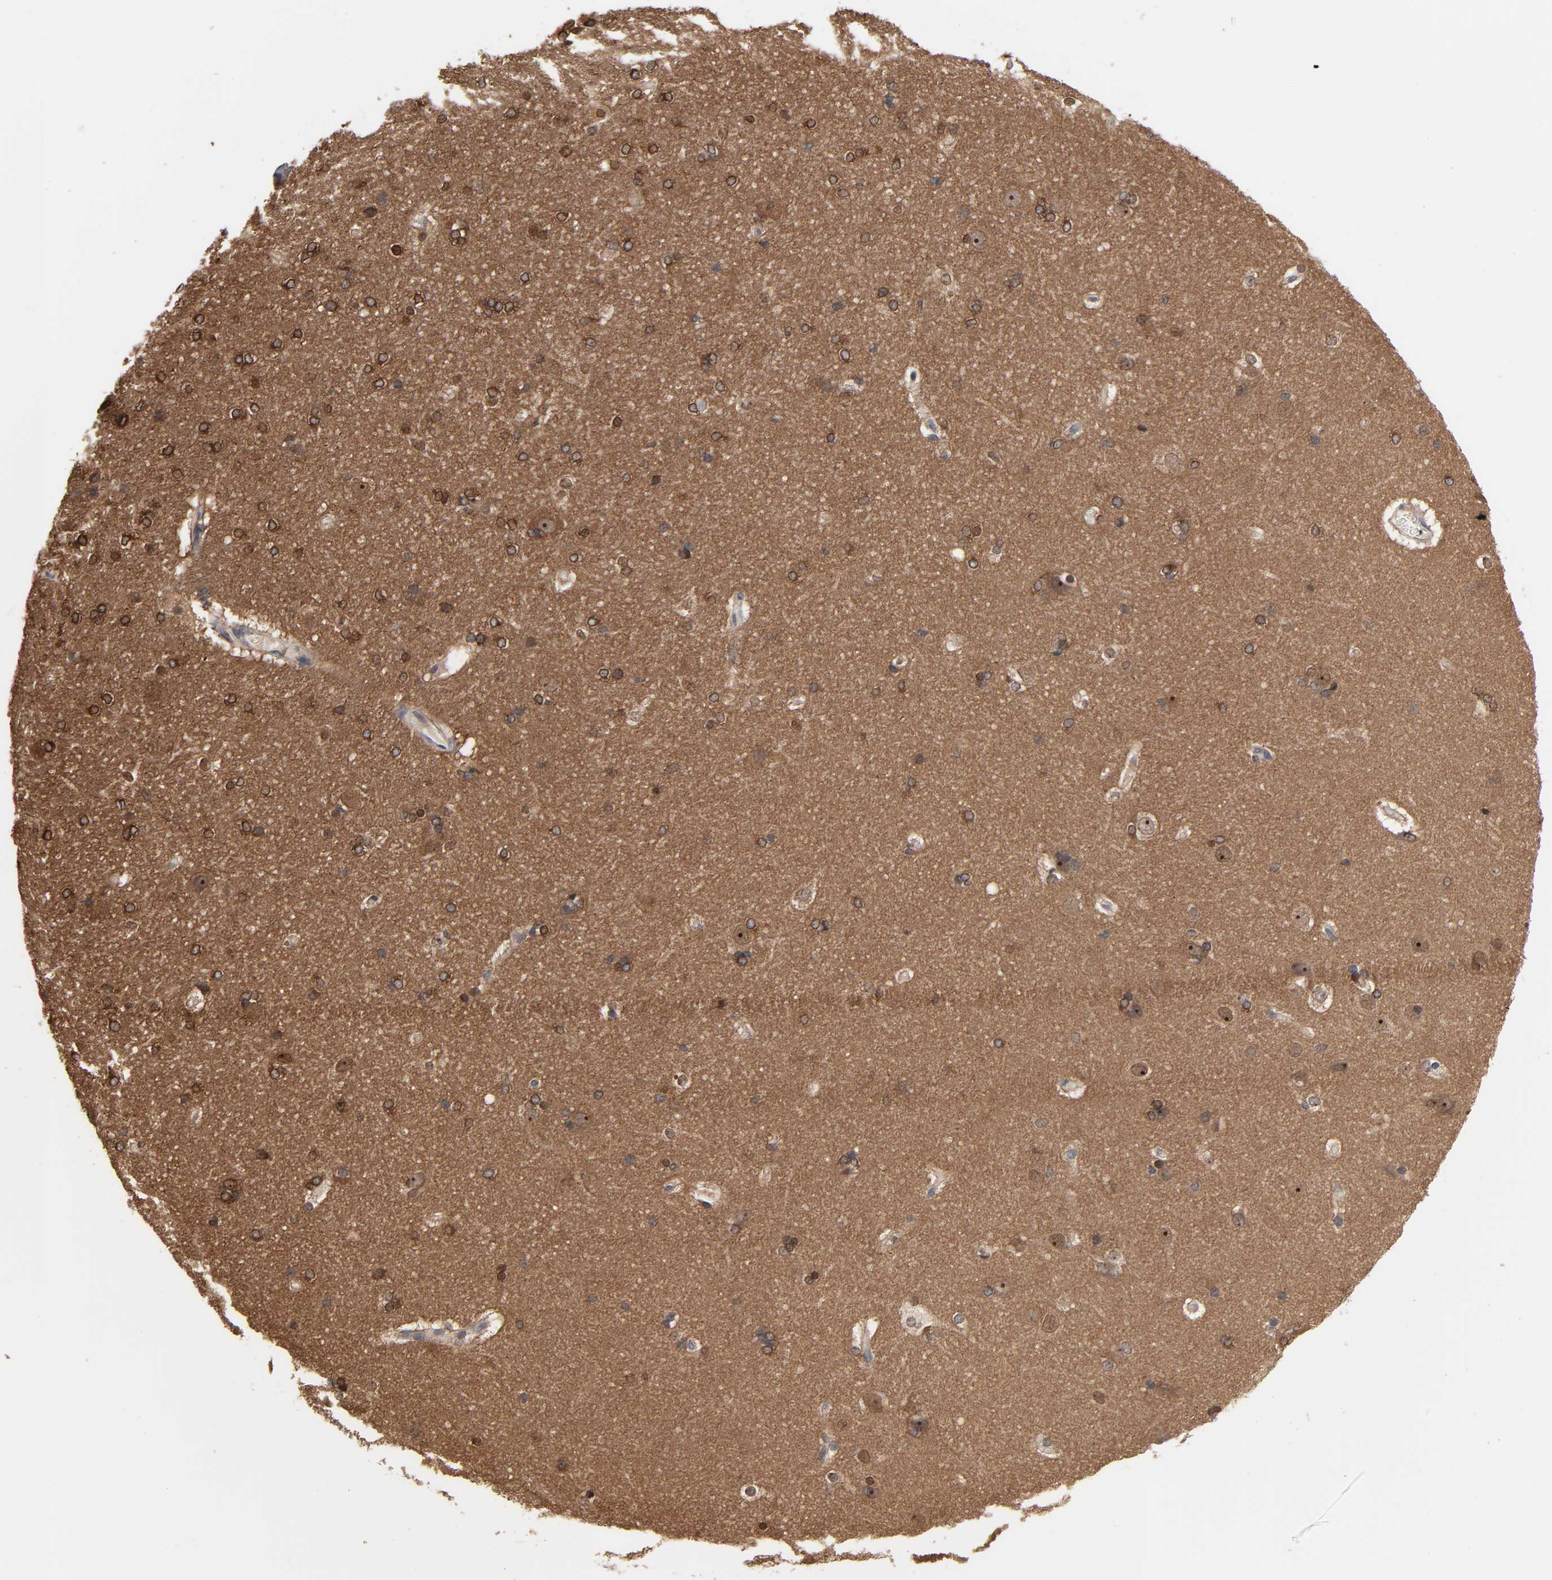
{"staining": {"intensity": "moderate", "quantity": ">75%", "location": "cytoplasmic/membranous,nuclear"}, "tissue": "hippocampus", "cell_type": "Glial cells", "image_type": "normal", "snomed": [{"axis": "morphology", "description": "Normal tissue, NOS"}, {"axis": "topography", "description": "Hippocampus"}], "caption": "Immunohistochemical staining of unremarkable human hippocampus shows medium levels of moderate cytoplasmic/membranous,nuclear staining in approximately >75% of glial cells. (Brightfield microscopy of DAB IHC at high magnification).", "gene": "DDX10", "patient": {"sex": "female", "age": 19}}